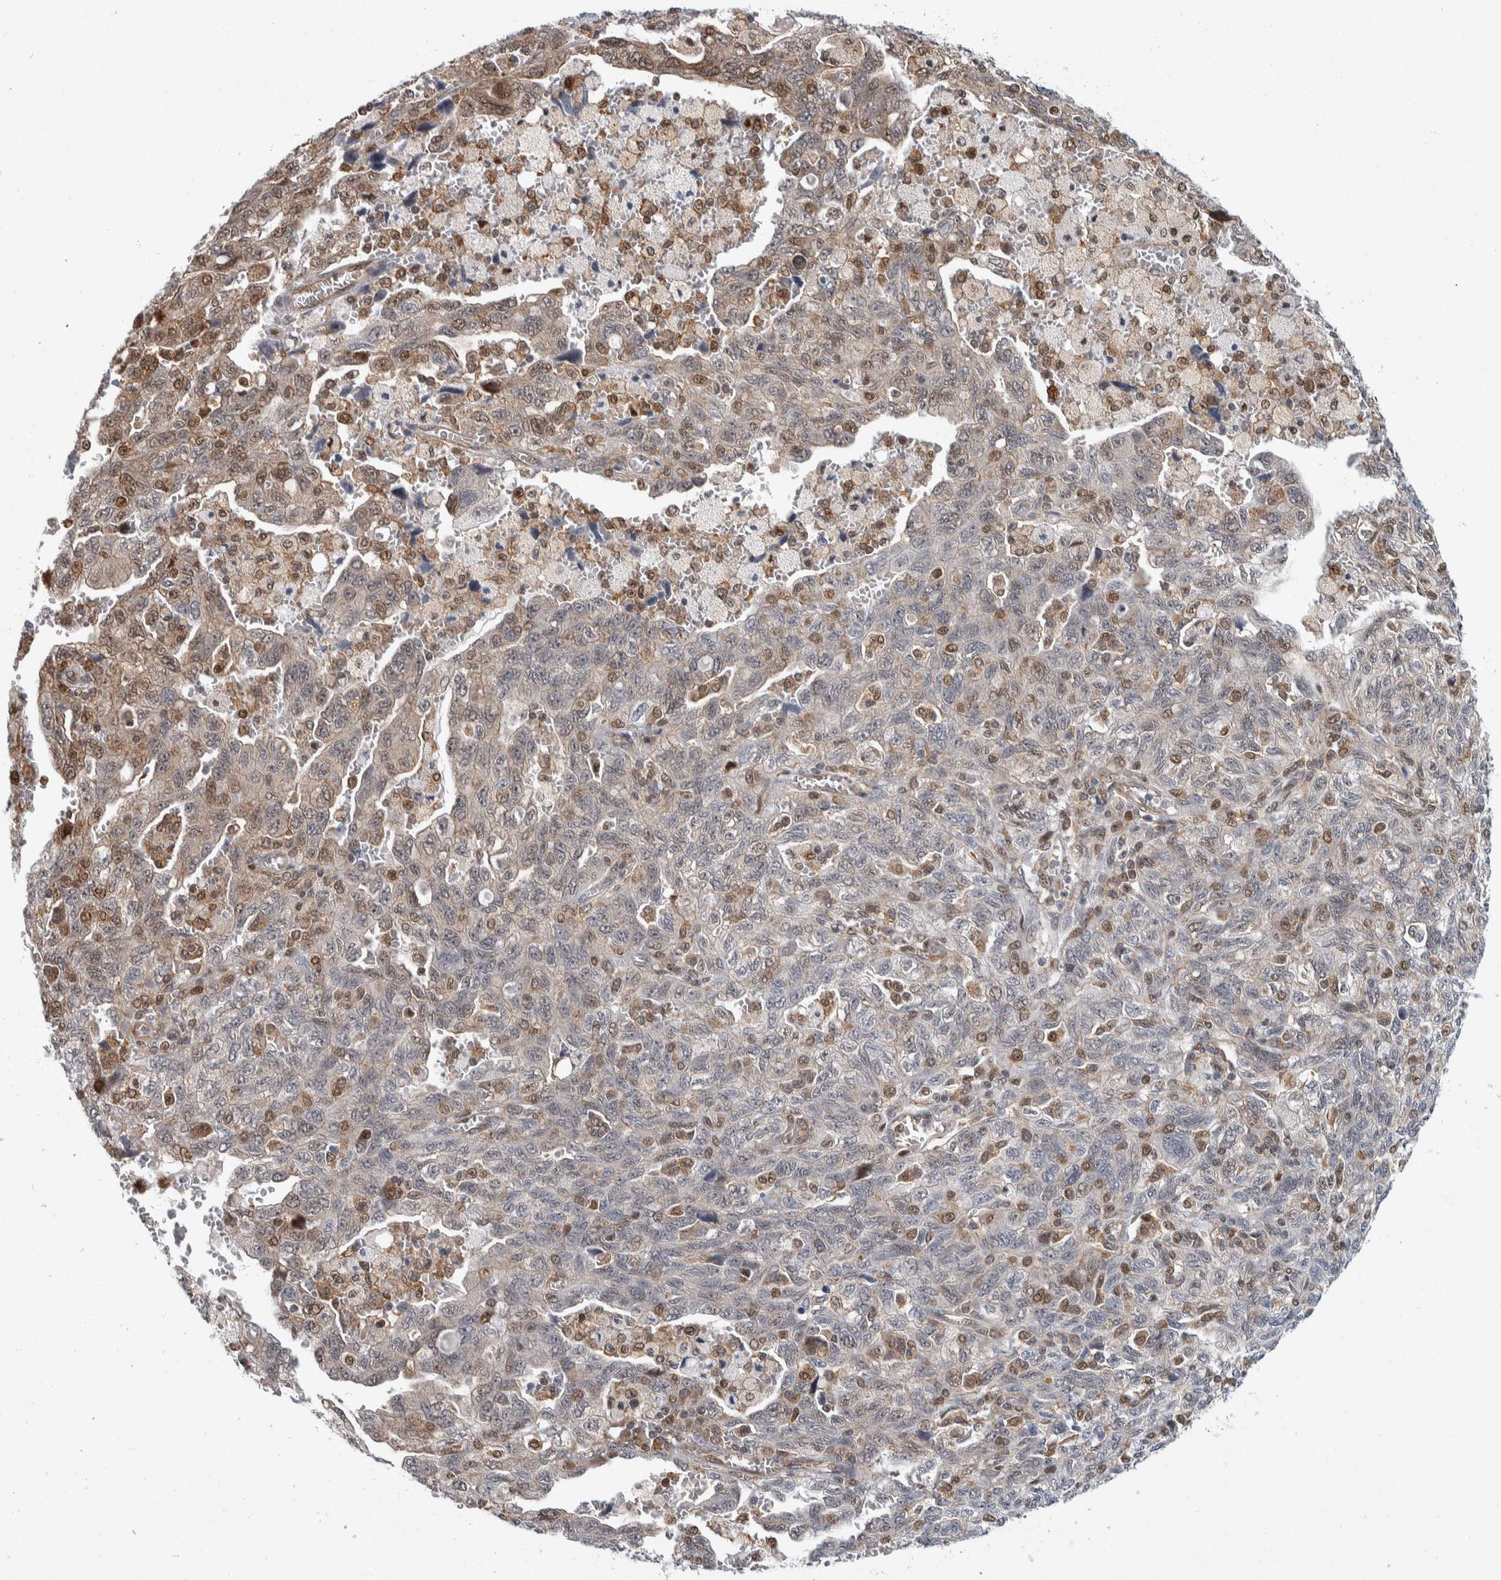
{"staining": {"intensity": "weak", "quantity": "25%-75%", "location": "cytoplasmic/membranous"}, "tissue": "ovarian cancer", "cell_type": "Tumor cells", "image_type": "cancer", "snomed": [{"axis": "morphology", "description": "Carcinoma, NOS"}, {"axis": "morphology", "description": "Cystadenocarcinoma, serous, NOS"}, {"axis": "topography", "description": "Ovary"}], "caption": "Carcinoma (ovarian) stained for a protein displays weak cytoplasmic/membranous positivity in tumor cells. The protein of interest is shown in brown color, while the nuclei are stained blue.", "gene": "PTPA", "patient": {"sex": "female", "age": 69}}